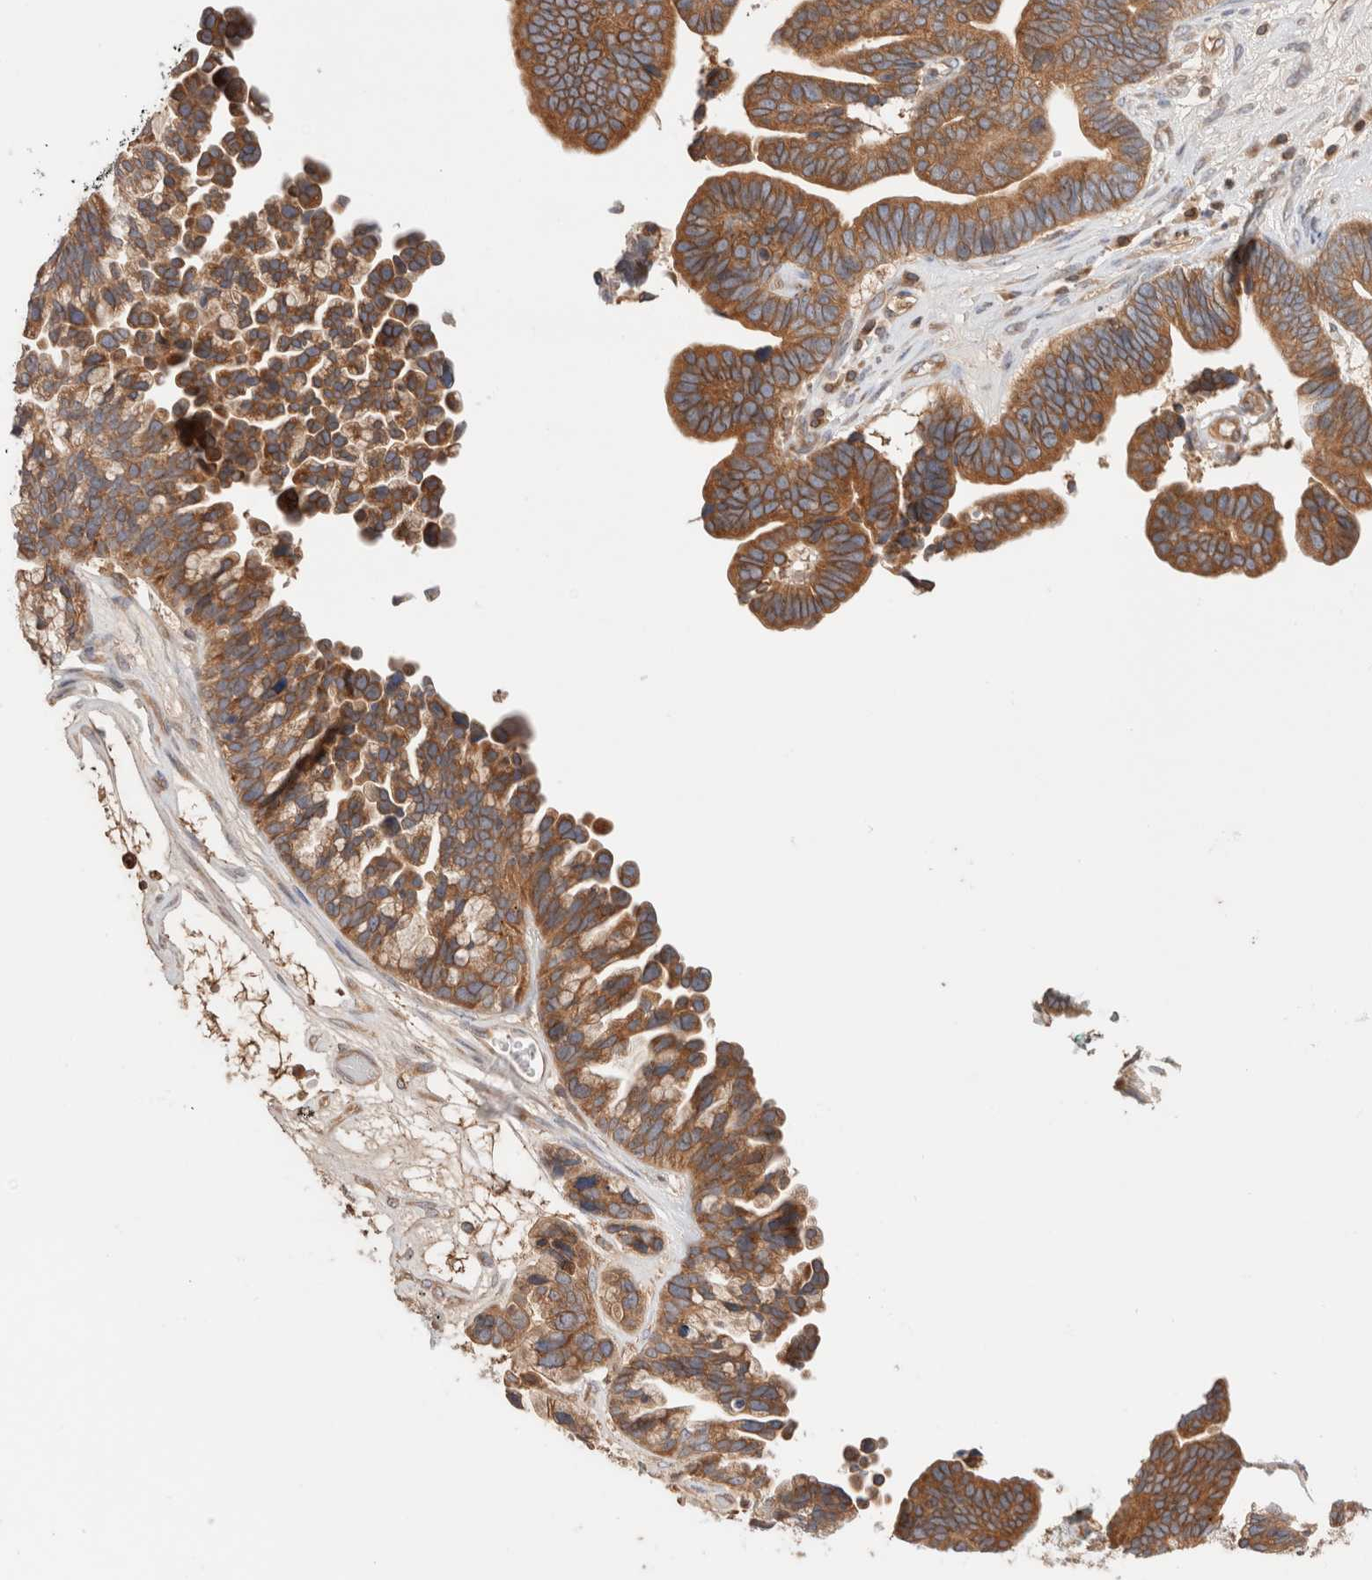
{"staining": {"intensity": "moderate", "quantity": ">75%", "location": "cytoplasmic/membranous"}, "tissue": "ovarian cancer", "cell_type": "Tumor cells", "image_type": "cancer", "snomed": [{"axis": "morphology", "description": "Cystadenocarcinoma, serous, NOS"}, {"axis": "topography", "description": "Ovary"}], "caption": "IHC image of human serous cystadenocarcinoma (ovarian) stained for a protein (brown), which demonstrates medium levels of moderate cytoplasmic/membranous staining in approximately >75% of tumor cells.", "gene": "SIKE1", "patient": {"sex": "female", "age": 56}}